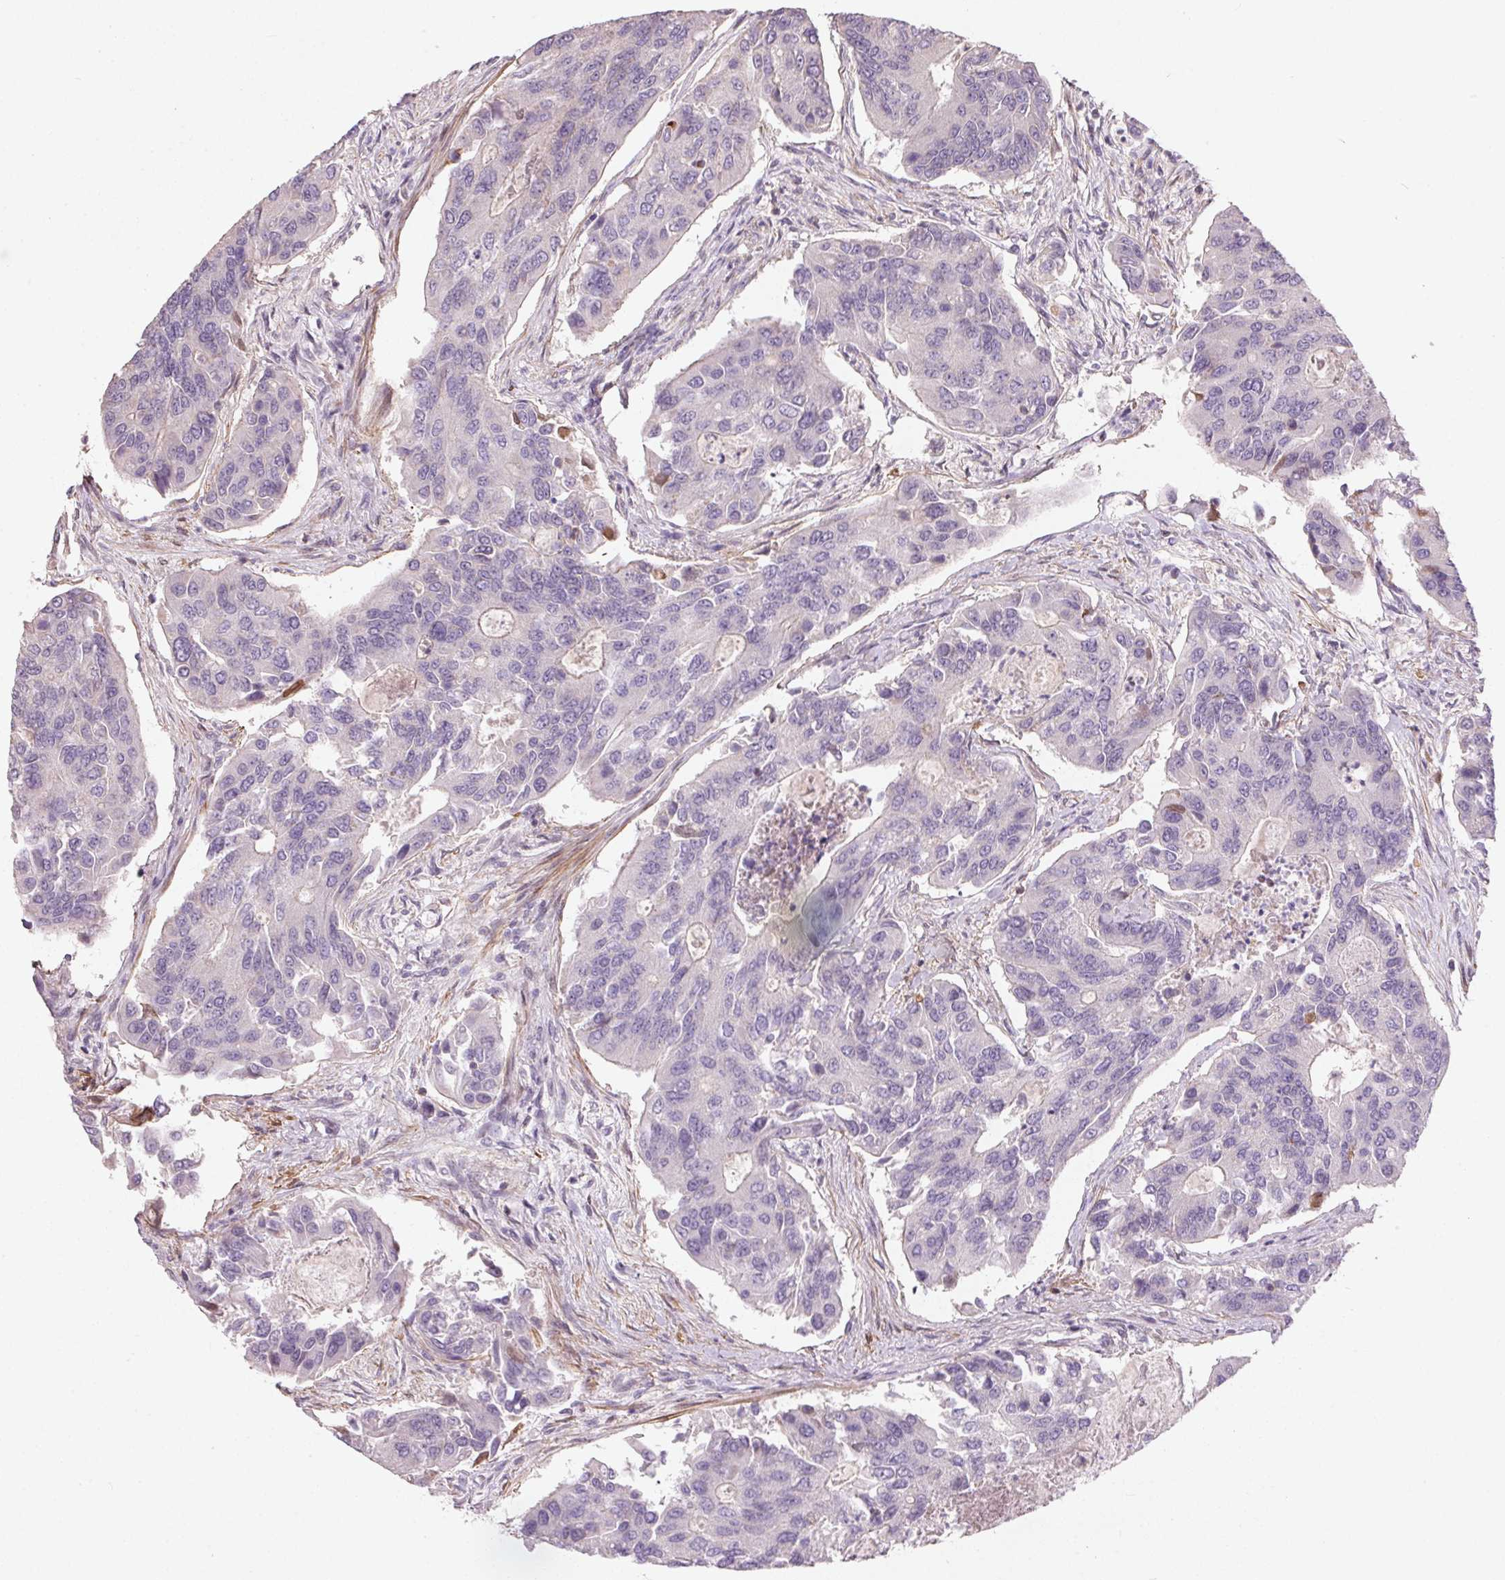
{"staining": {"intensity": "negative", "quantity": "none", "location": "none"}, "tissue": "colorectal cancer", "cell_type": "Tumor cells", "image_type": "cancer", "snomed": [{"axis": "morphology", "description": "Adenocarcinoma, NOS"}, {"axis": "topography", "description": "Colon"}], "caption": "The IHC image has no significant expression in tumor cells of colorectal adenocarcinoma tissue.", "gene": "KCNK15", "patient": {"sex": "female", "age": 67}}